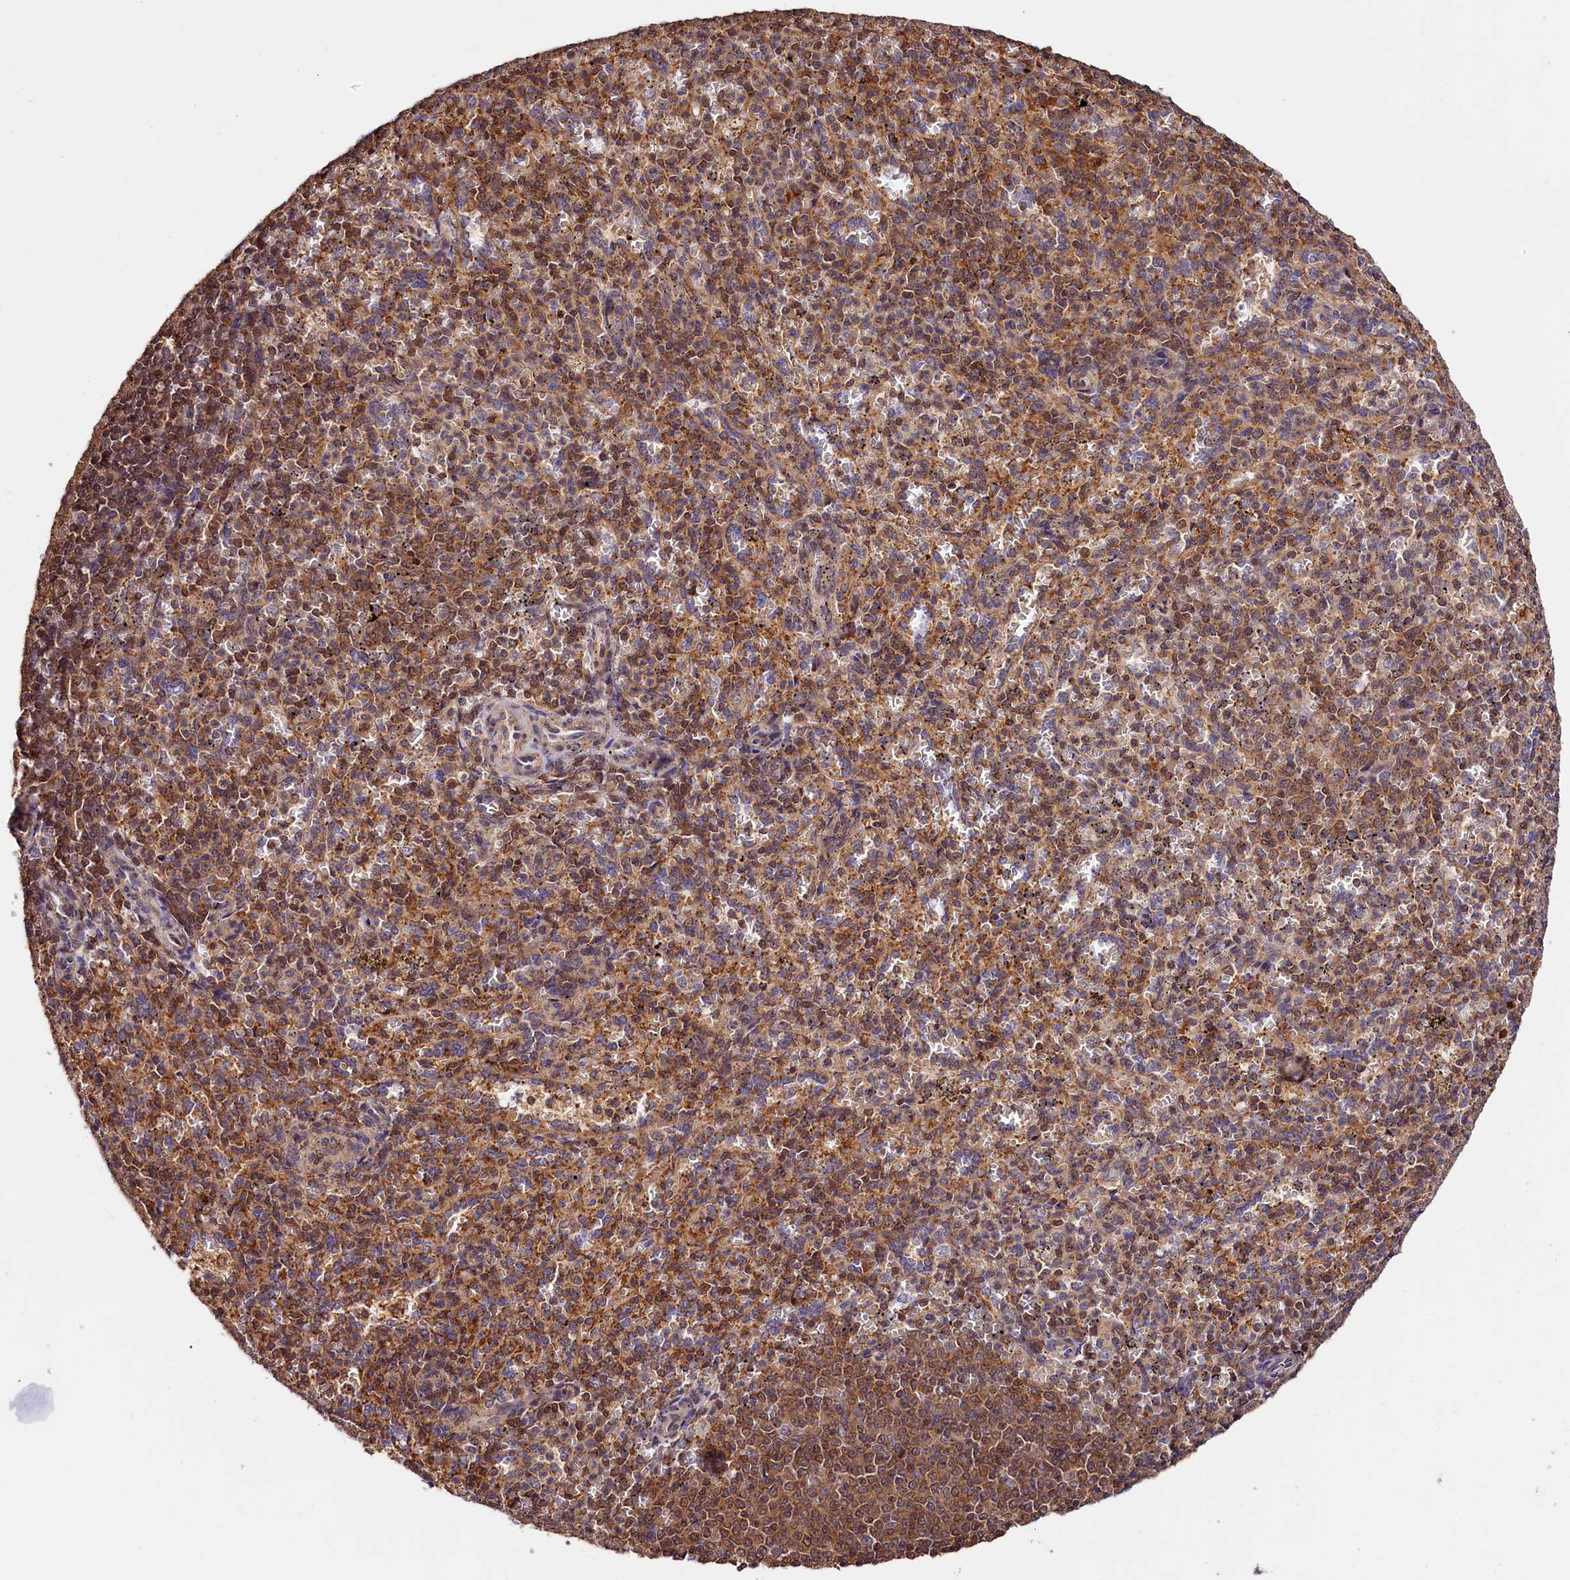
{"staining": {"intensity": "moderate", "quantity": "25%-75%", "location": "cytoplasmic/membranous"}, "tissue": "spleen", "cell_type": "Cells in red pulp", "image_type": "normal", "snomed": [{"axis": "morphology", "description": "Normal tissue, NOS"}, {"axis": "topography", "description": "Spleen"}], "caption": "Immunohistochemical staining of normal spleen exhibits moderate cytoplasmic/membranous protein staining in about 25%-75% of cells in red pulp.", "gene": "KPTN", "patient": {"sex": "female", "age": 21}}